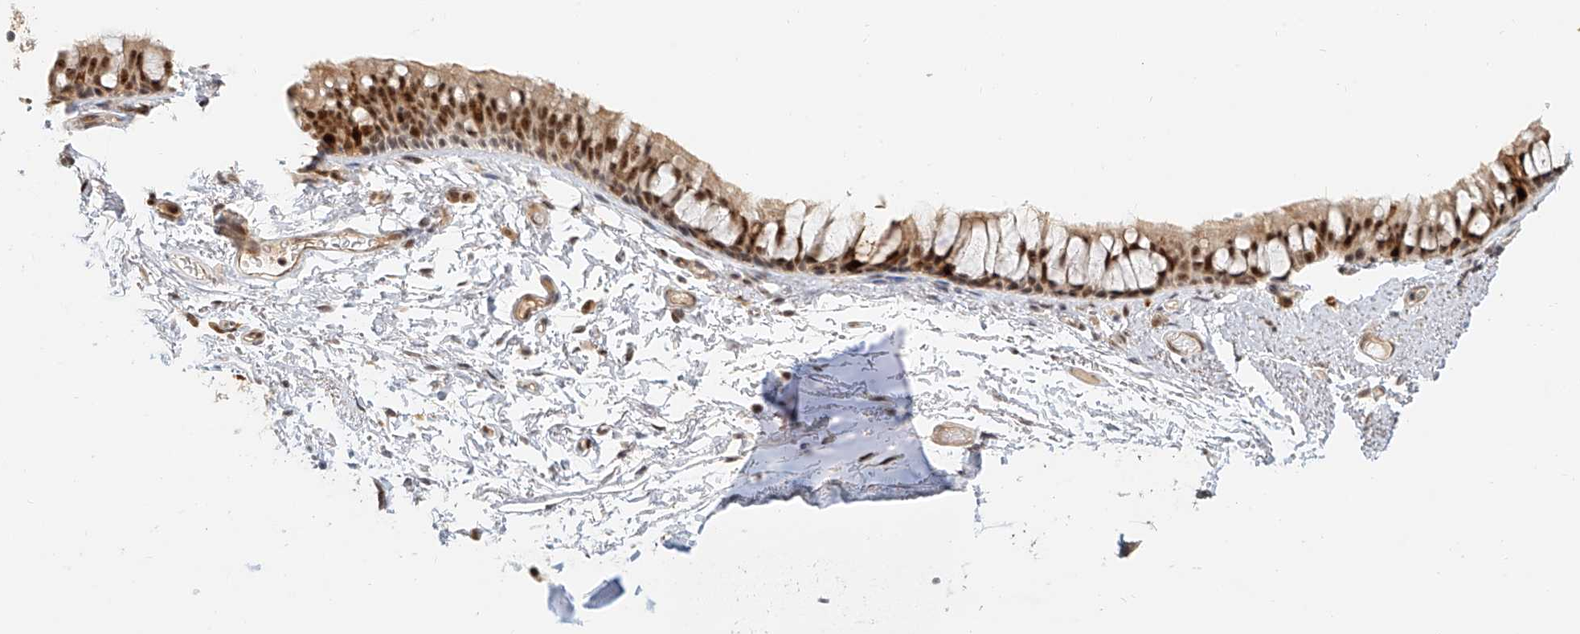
{"staining": {"intensity": "strong", "quantity": ">75%", "location": "nuclear"}, "tissue": "bronchus", "cell_type": "Respiratory epithelial cells", "image_type": "normal", "snomed": [{"axis": "morphology", "description": "Normal tissue, NOS"}, {"axis": "topography", "description": "Cartilage tissue"}, {"axis": "topography", "description": "Bronchus"}], "caption": "The image demonstrates staining of benign bronchus, revealing strong nuclear protein staining (brown color) within respiratory epithelial cells.", "gene": "CXorf58", "patient": {"sex": "female", "age": 73}}